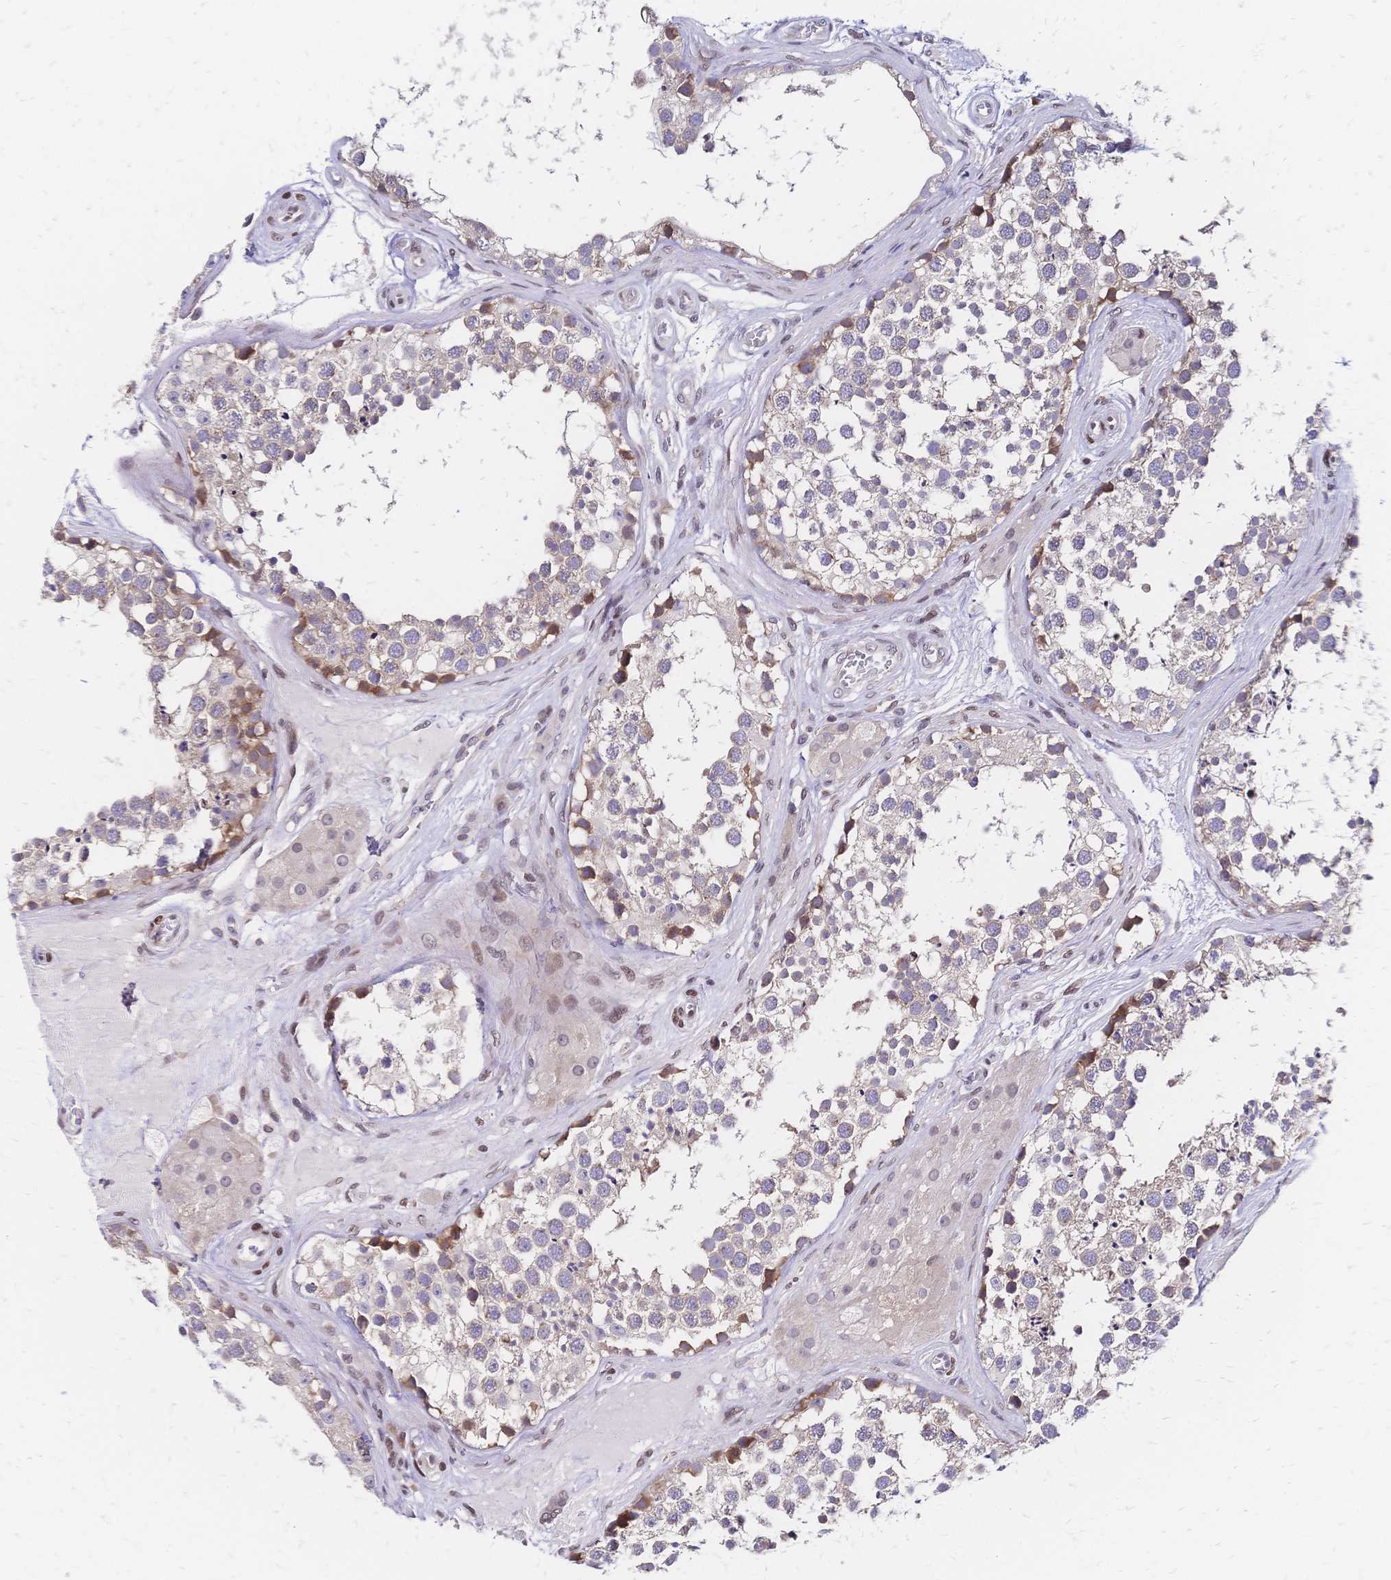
{"staining": {"intensity": "moderate", "quantity": "<25%", "location": "cytoplasmic/membranous"}, "tissue": "testis", "cell_type": "Cells in seminiferous ducts", "image_type": "normal", "snomed": [{"axis": "morphology", "description": "Normal tissue, NOS"}, {"axis": "morphology", "description": "Seminoma, NOS"}, {"axis": "topography", "description": "Testis"}], "caption": "A micrograph of testis stained for a protein reveals moderate cytoplasmic/membranous brown staining in cells in seminiferous ducts.", "gene": "CBX7", "patient": {"sex": "male", "age": 65}}